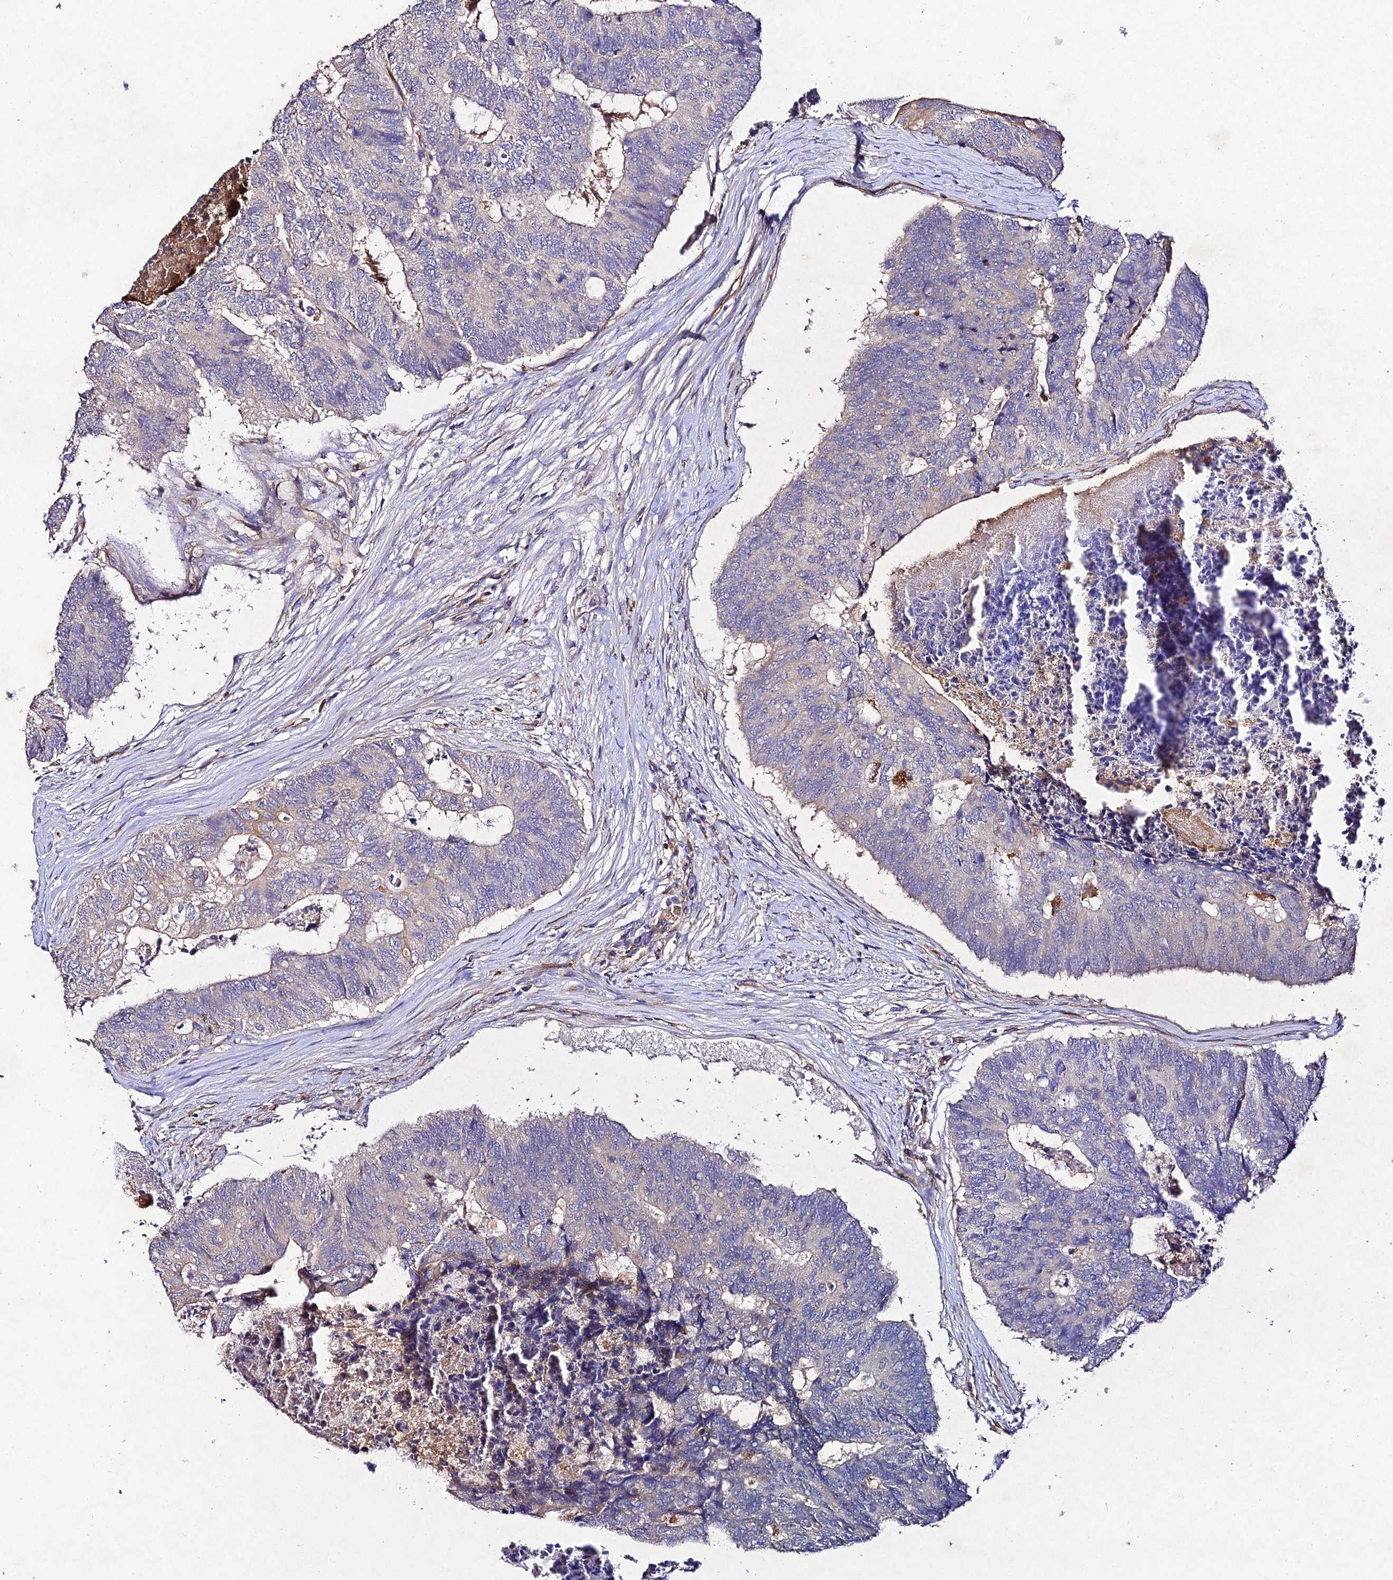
{"staining": {"intensity": "negative", "quantity": "none", "location": "none"}, "tissue": "colorectal cancer", "cell_type": "Tumor cells", "image_type": "cancer", "snomed": [{"axis": "morphology", "description": "Adenocarcinoma, NOS"}, {"axis": "topography", "description": "Colon"}], "caption": "A histopathology image of colorectal cancer (adenocarcinoma) stained for a protein shows no brown staining in tumor cells.", "gene": "AP3M2", "patient": {"sex": "female", "age": 67}}